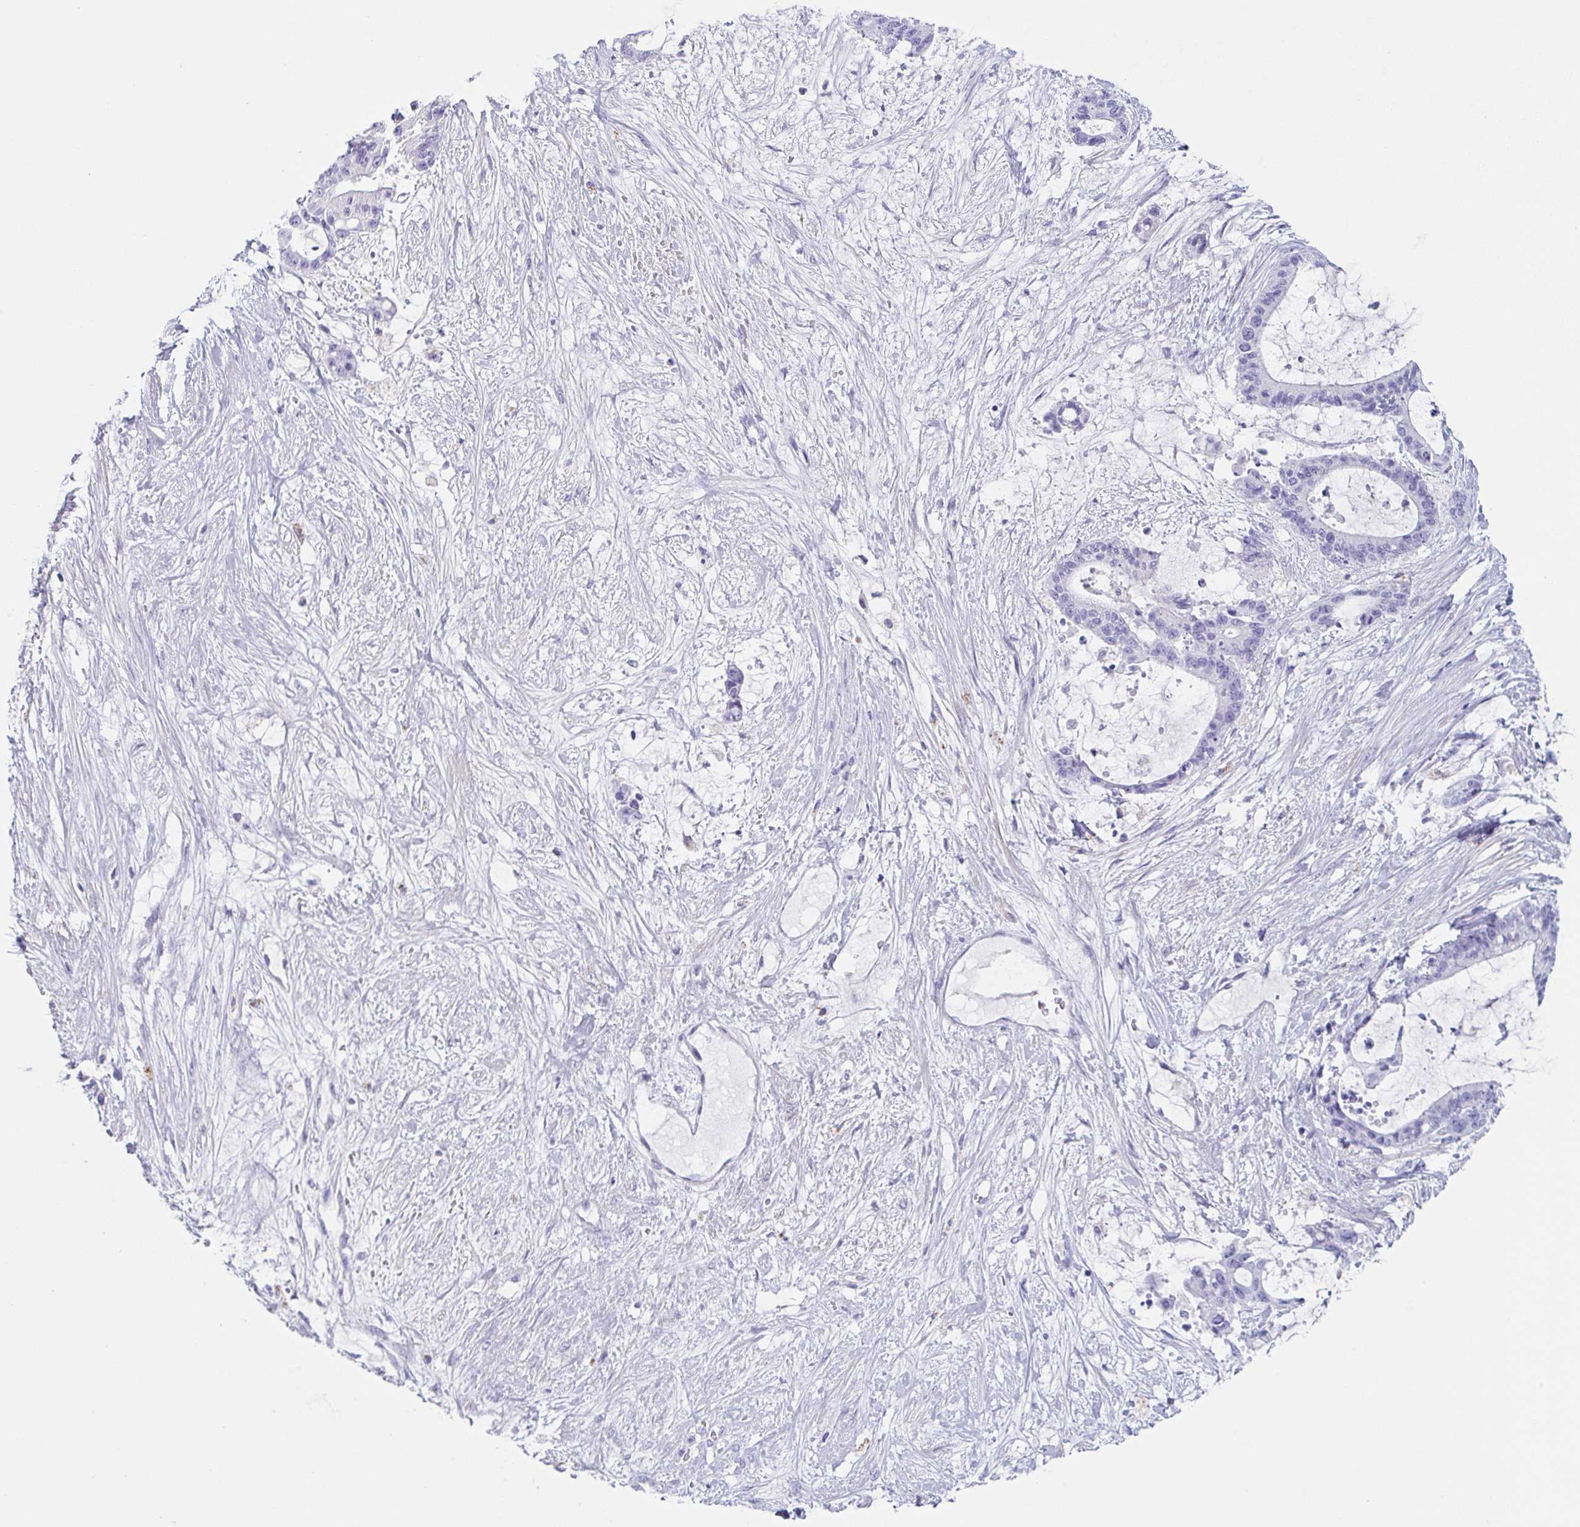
{"staining": {"intensity": "negative", "quantity": "none", "location": "none"}, "tissue": "liver cancer", "cell_type": "Tumor cells", "image_type": "cancer", "snomed": [{"axis": "morphology", "description": "Normal tissue, NOS"}, {"axis": "morphology", "description": "Cholangiocarcinoma"}, {"axis": "topography", "description": "Liver"}, {"axis": "topography", "description": "Peripheral nerve tissue"}], "caption": "DAB immunohistochemical staining of human liver cancer (cholangiocarcinoma) reveals no significant positivity in tumor cells.", "gene": "TAGLN3", "patient": {"sex": "female", "age": 73}}